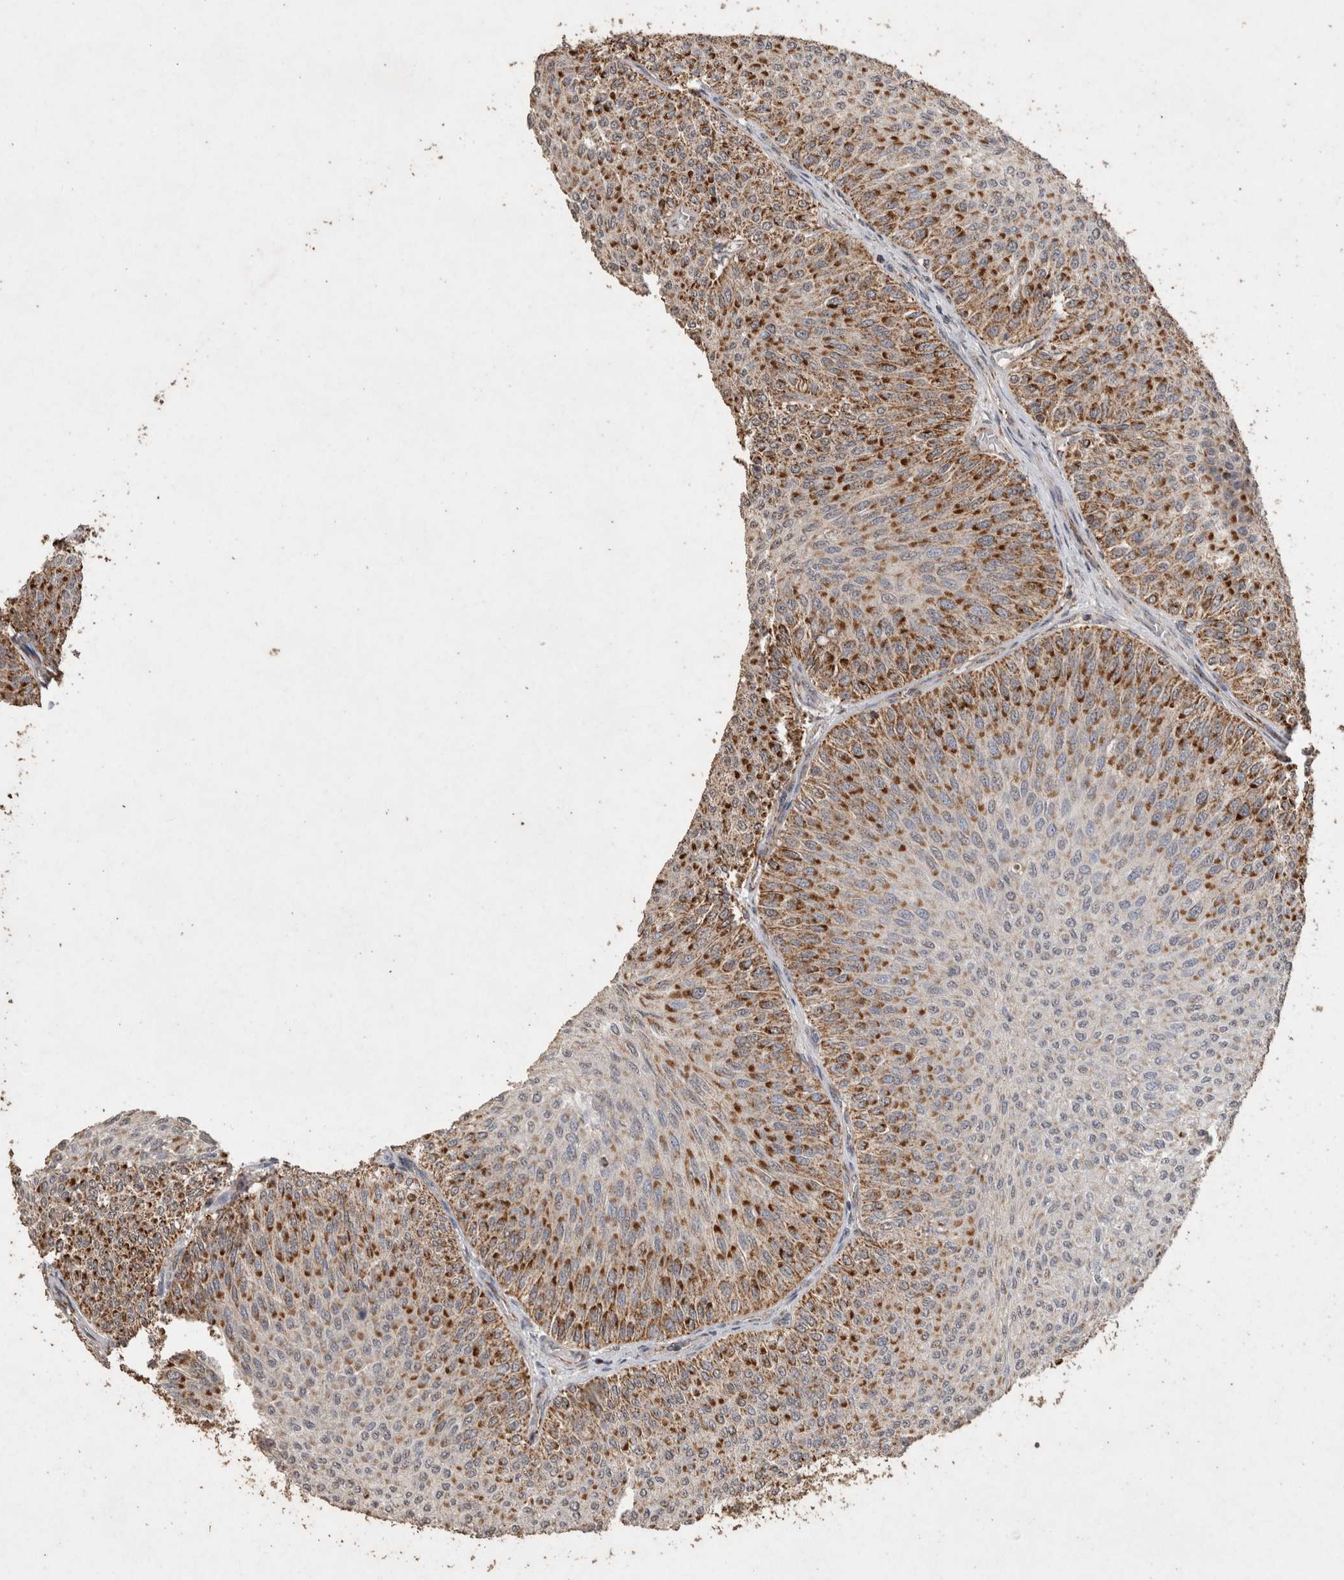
{"staining": {"intensity": "moderate", "quantity": ">75%", "location": "cytoplasmic/membranous"}, "tissue": "urothelial cancer", "cell_type": "Tumor cells", "image_type": "cancer", "snomed": [{"axis": "morphology", "description": "Urothelial carcinoma, Low grade"}, {"axis": "topography", "description": "Urinary bladder"}], "caption": "Immunohistochemistry (IHC) histopathology image of neoplastic tissue: human urothelial carcinoma (low-grade) stained using immunohistochemistry (IHC) displays medium levels of moderate protein expression localized specifically in the cytoplasmic/membranous of tumor cells, appearing as a cytoplasmic/membranous brown color.", "gene": "ACADM", "patient": {"sex": "male", "age": 78}}